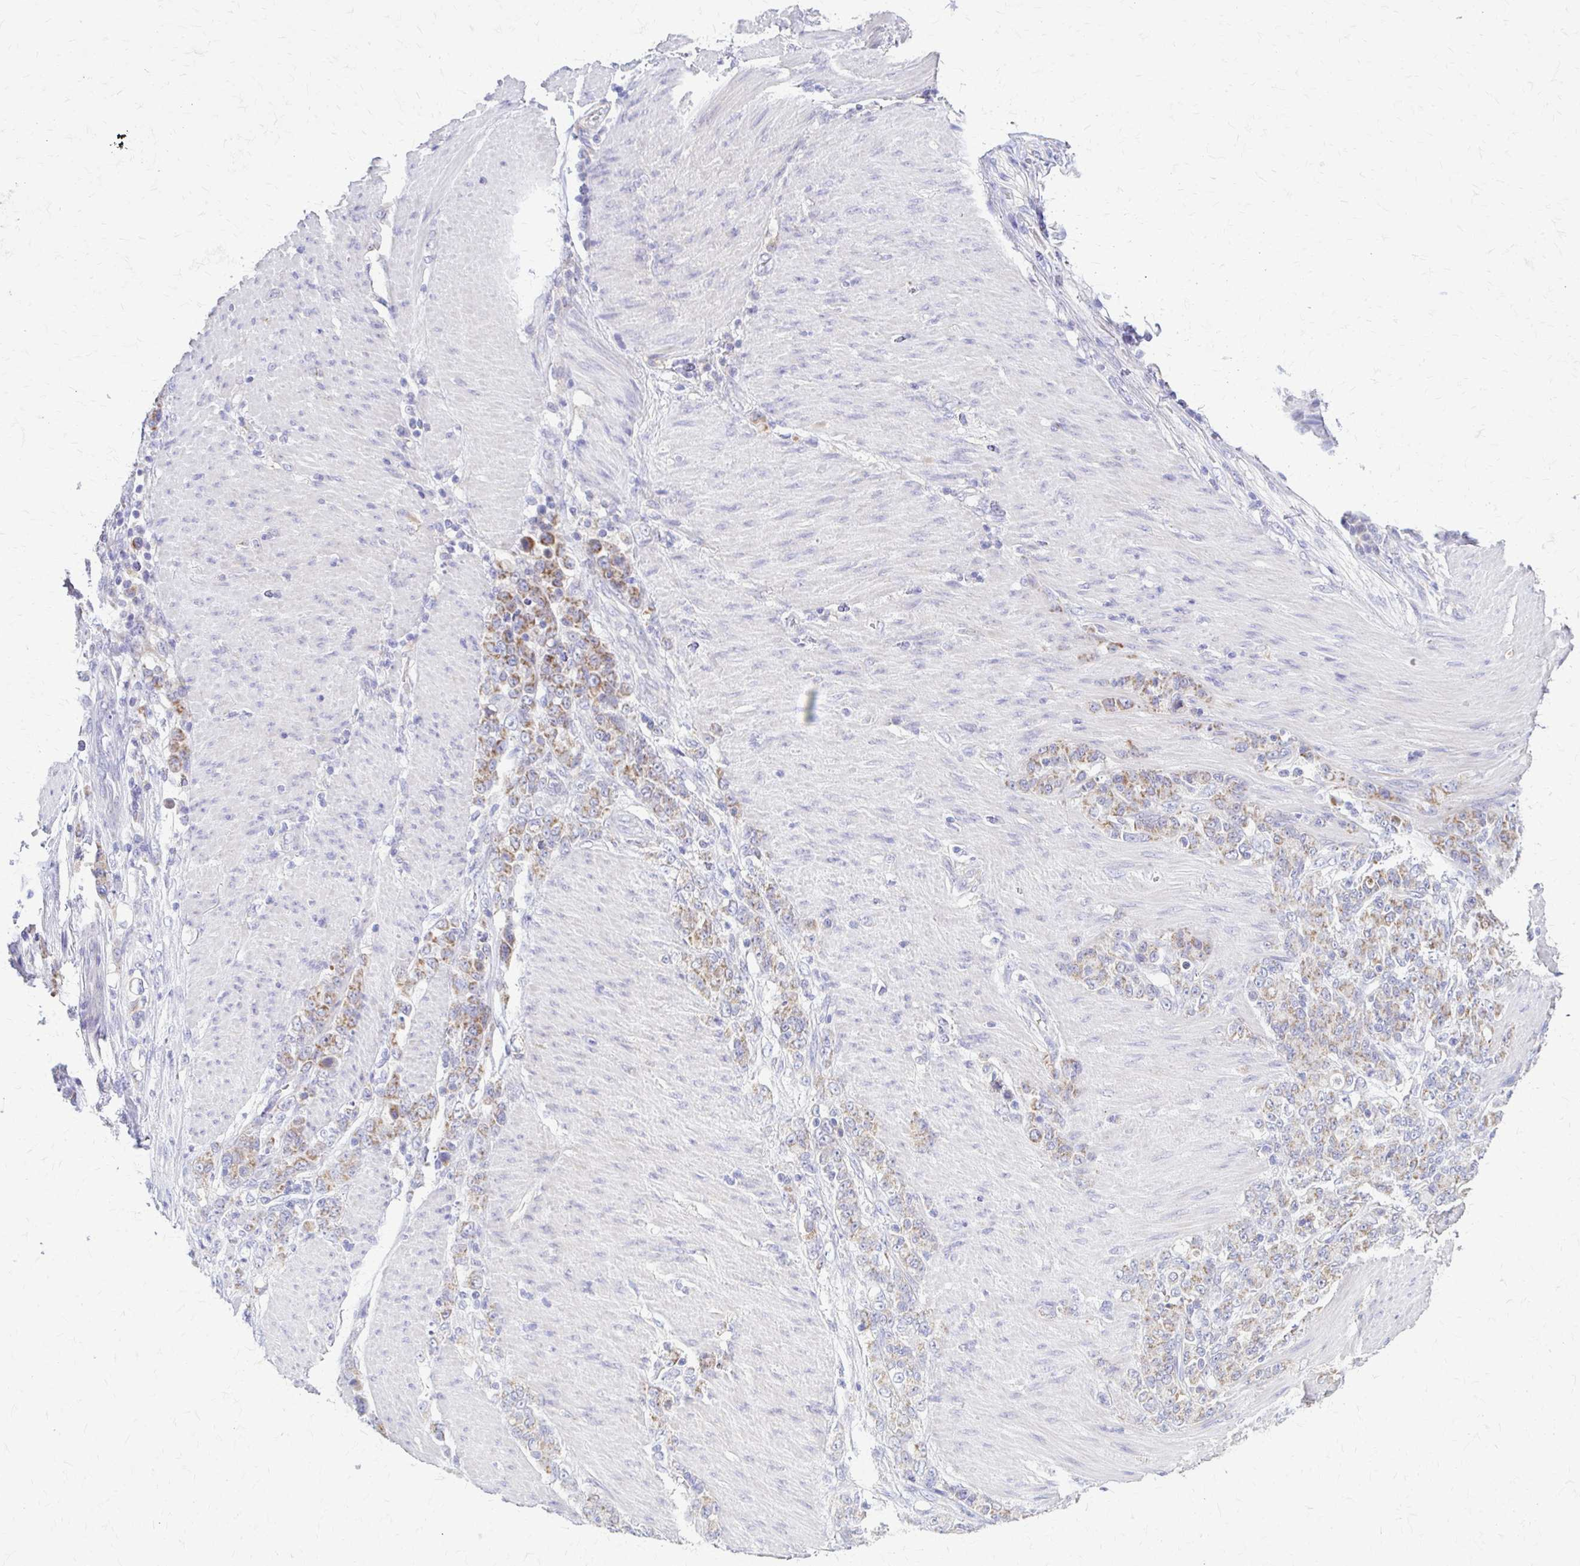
{"staining": {"intensity": "moderate", "quantity": "25%-75%", "location": "cytoplasmic/membranous"}, "tissue": "stomach cancer", "cell_type": "Tumor cells", "image_type": "cancer", "snomed": [{"axis": "morphology", "description": "Adenocarcinoma, NOS"}, {"axis": "topography", "description": "Stomach"}], "caption": "Immunohistochemical staining of stomach cancer (adenocarcinoma) demonstrates medium levels of moderate cytoplasmic/membranous expression in approximately 25%-75% of tumor cells.", "gene": "SAMD13", "patient": {"sex": "female", "age": 79}}